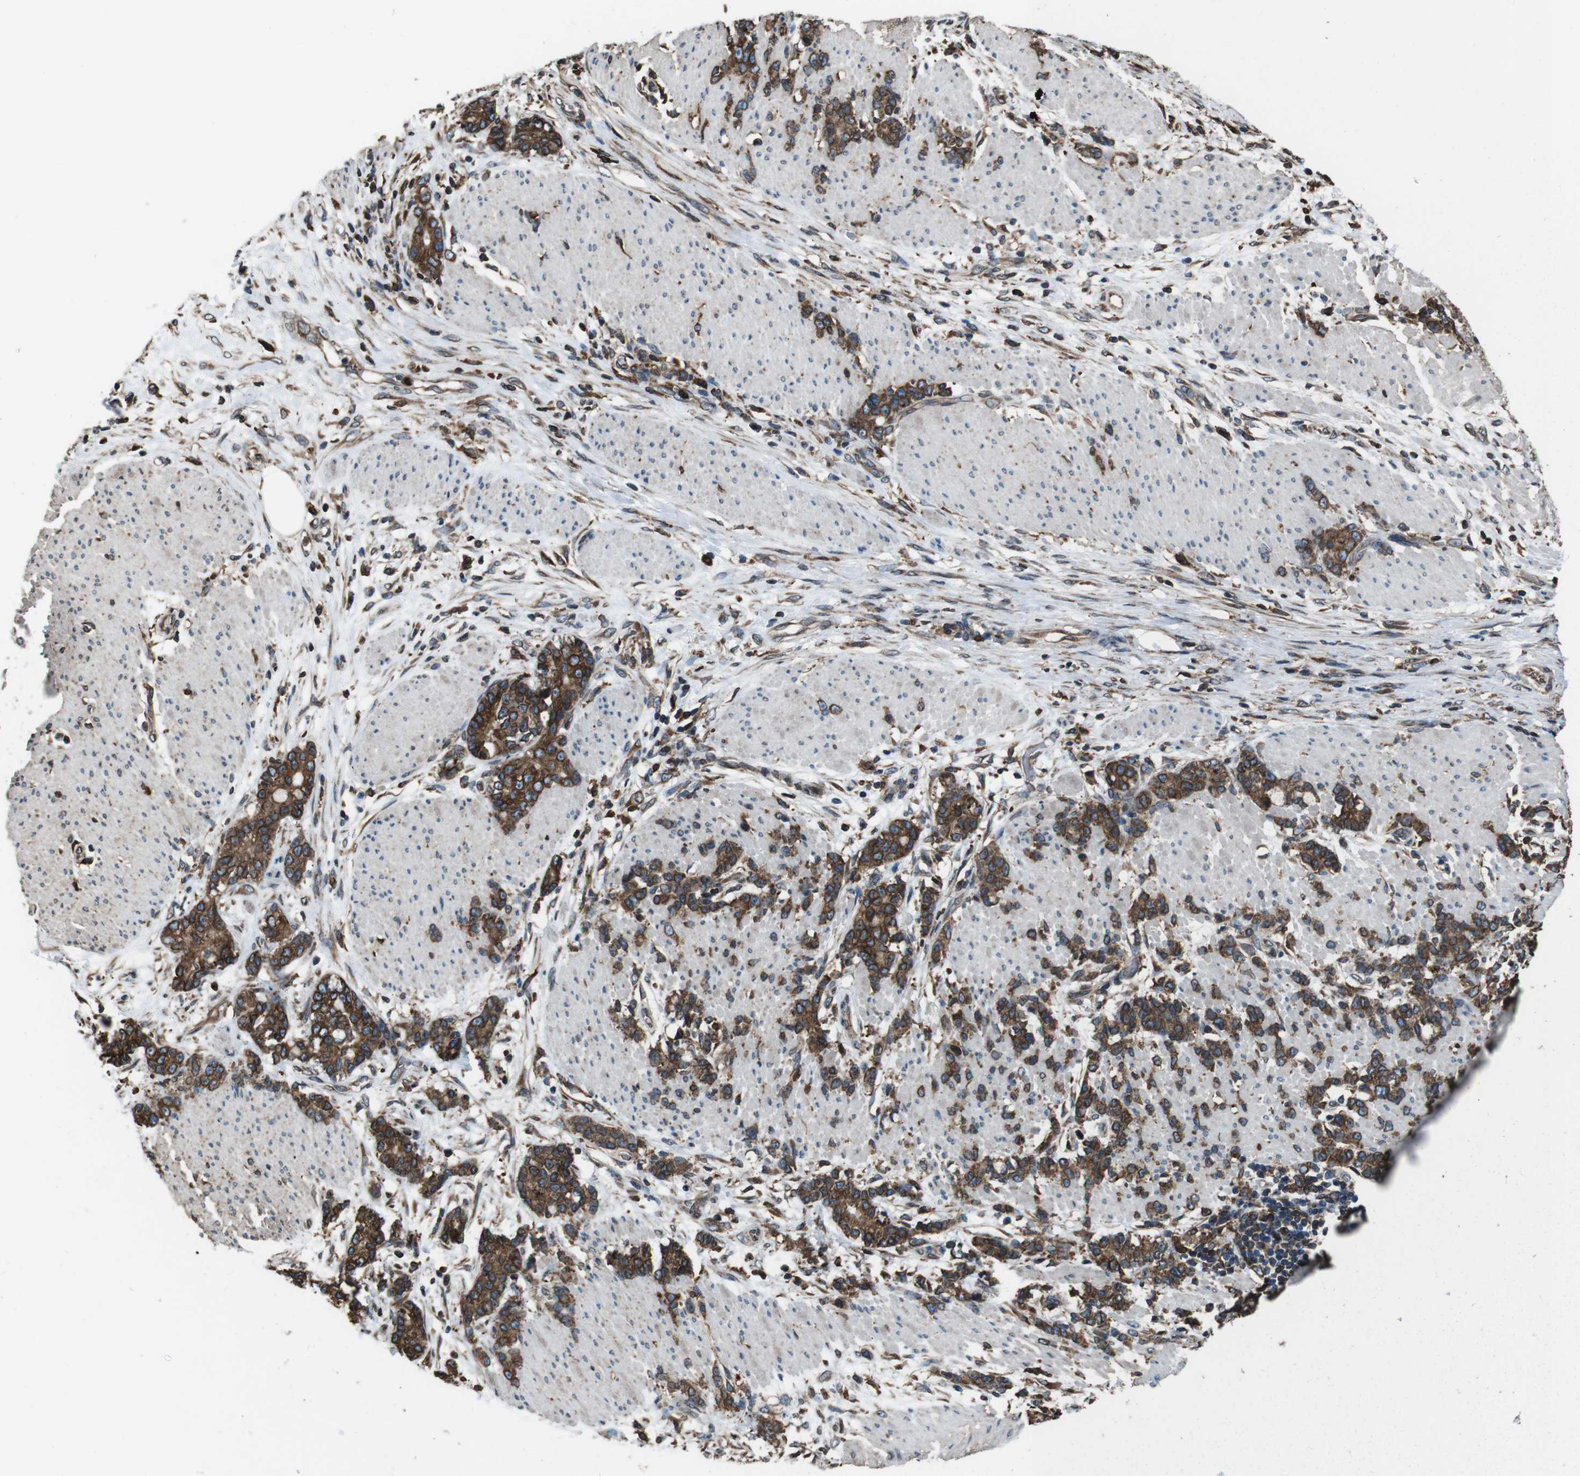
{"staining": {"intensity": "strong", "quantity": ">75%", "location": "cytoplasmic/membranous"}, "tissue": "stomach cancer", "cell_type": "Tumor cells", "image_type": "cancer", "snomed": [{"axis": "morphology", "description": "Adenocarcinoma, NOS"}, {"axis": "topography", "description": "Stomach, lower"}], "caption": "Stomach cancer (adenocarcinoma) stained with immunohistochemistry (IHC) reveals strong cytoplasmic/membranous expression in approximately >75% of tumor cells. The staining was performed using DAB, with brown indicating positive protein expression. Nuclei are stained blue with hematoxylin.", "gene": "APMAP", "patient": {"sex": "male", "age": 88}}